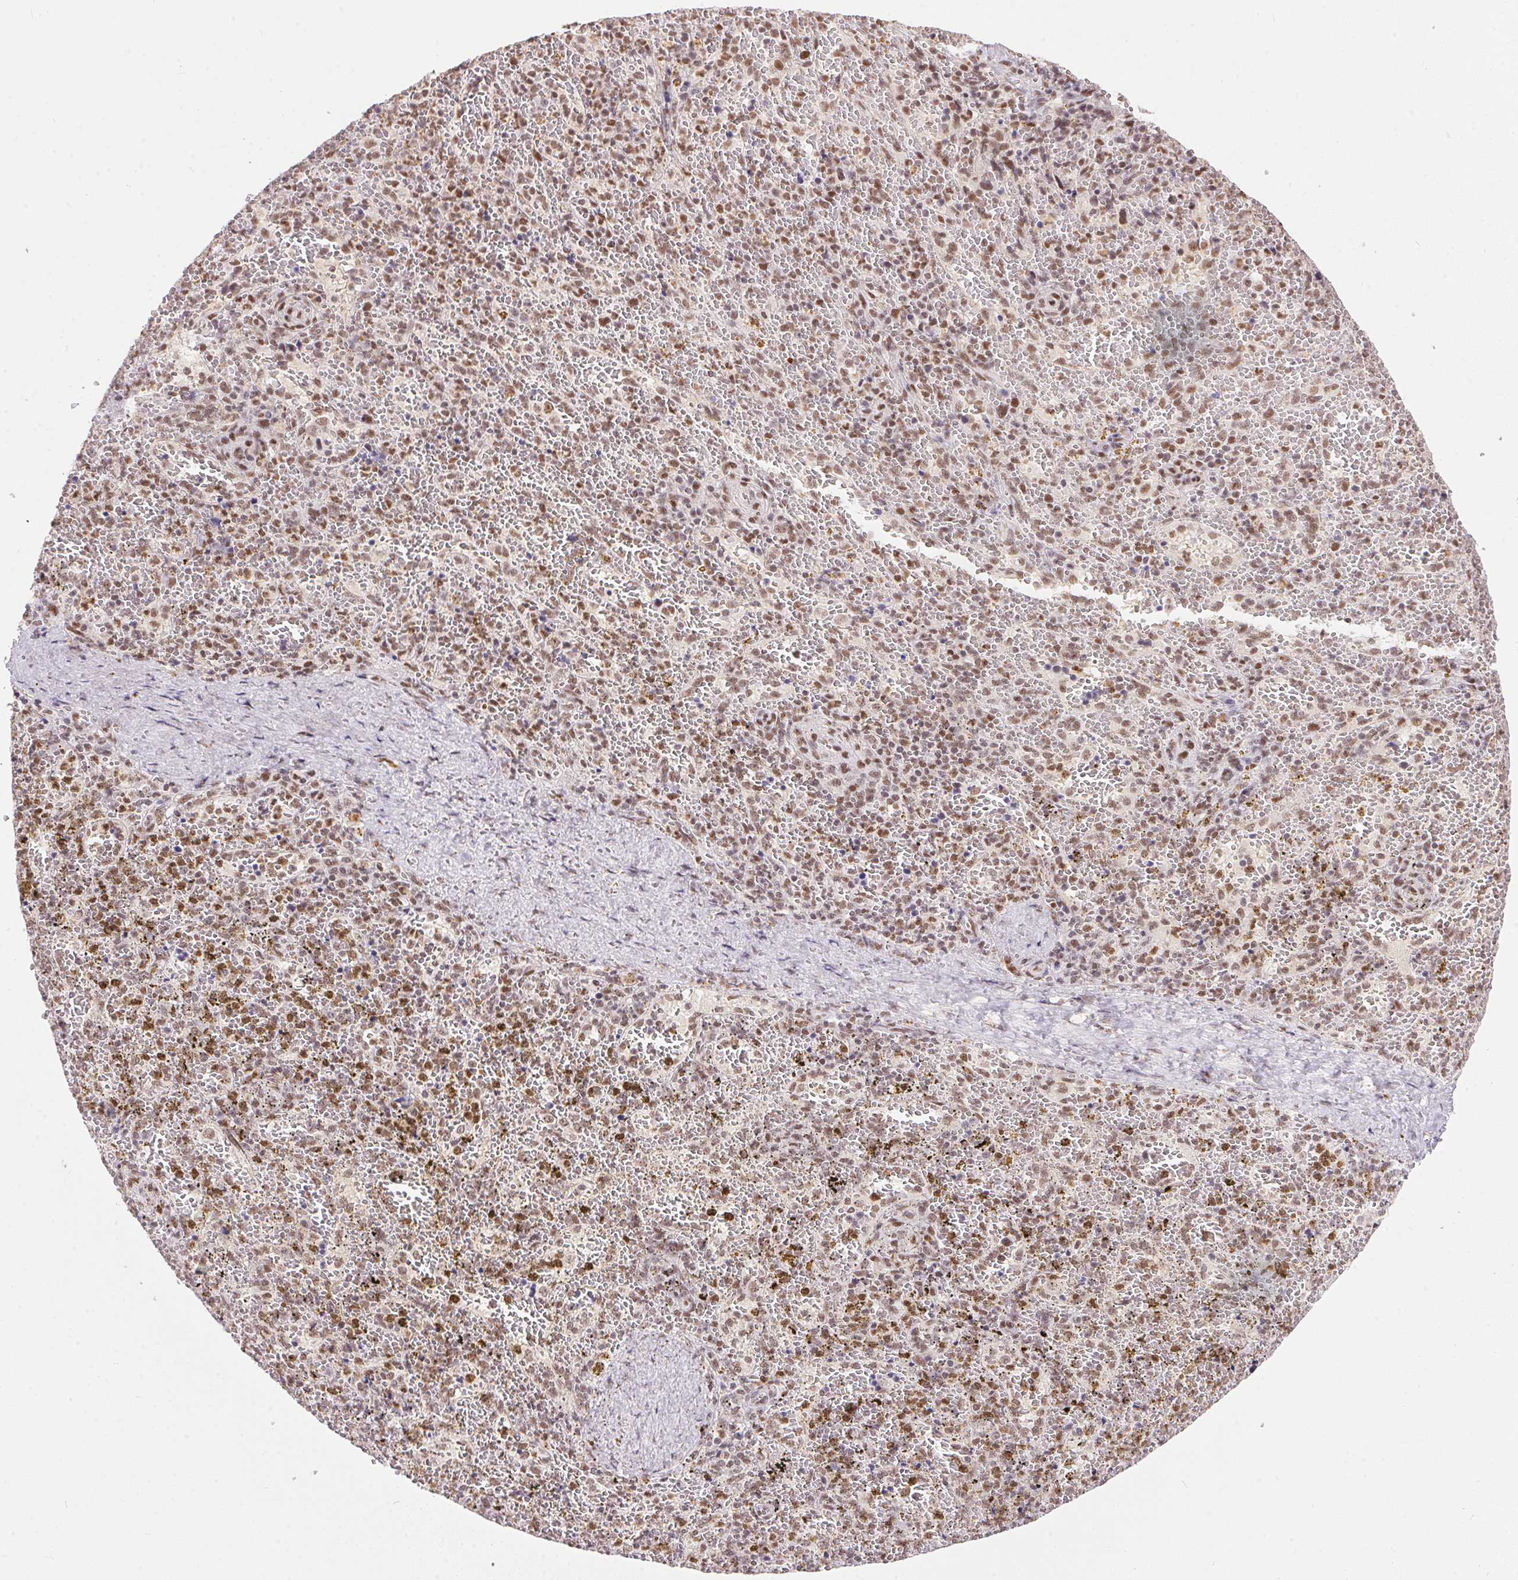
{"staining": {"intensity": "moderate", "quantity": "25%-75%", "location": "nuclear"}, "tissue": "spleen", "cell_type": "Cells in red pulp", "image_type": "normal", "snomed": [{"axis": "morphology", "description": "Normal tissue, NOS"}, {"axis": "topography", "description": "Spleen"}], "caption": "Spleen stained for a protein (brown) displays moderate nuclear positive positivity in about 25%-75% of cells in red pulp.", "gene": "NFE2L1", "patient": {"sex": "female", "age": 50}}